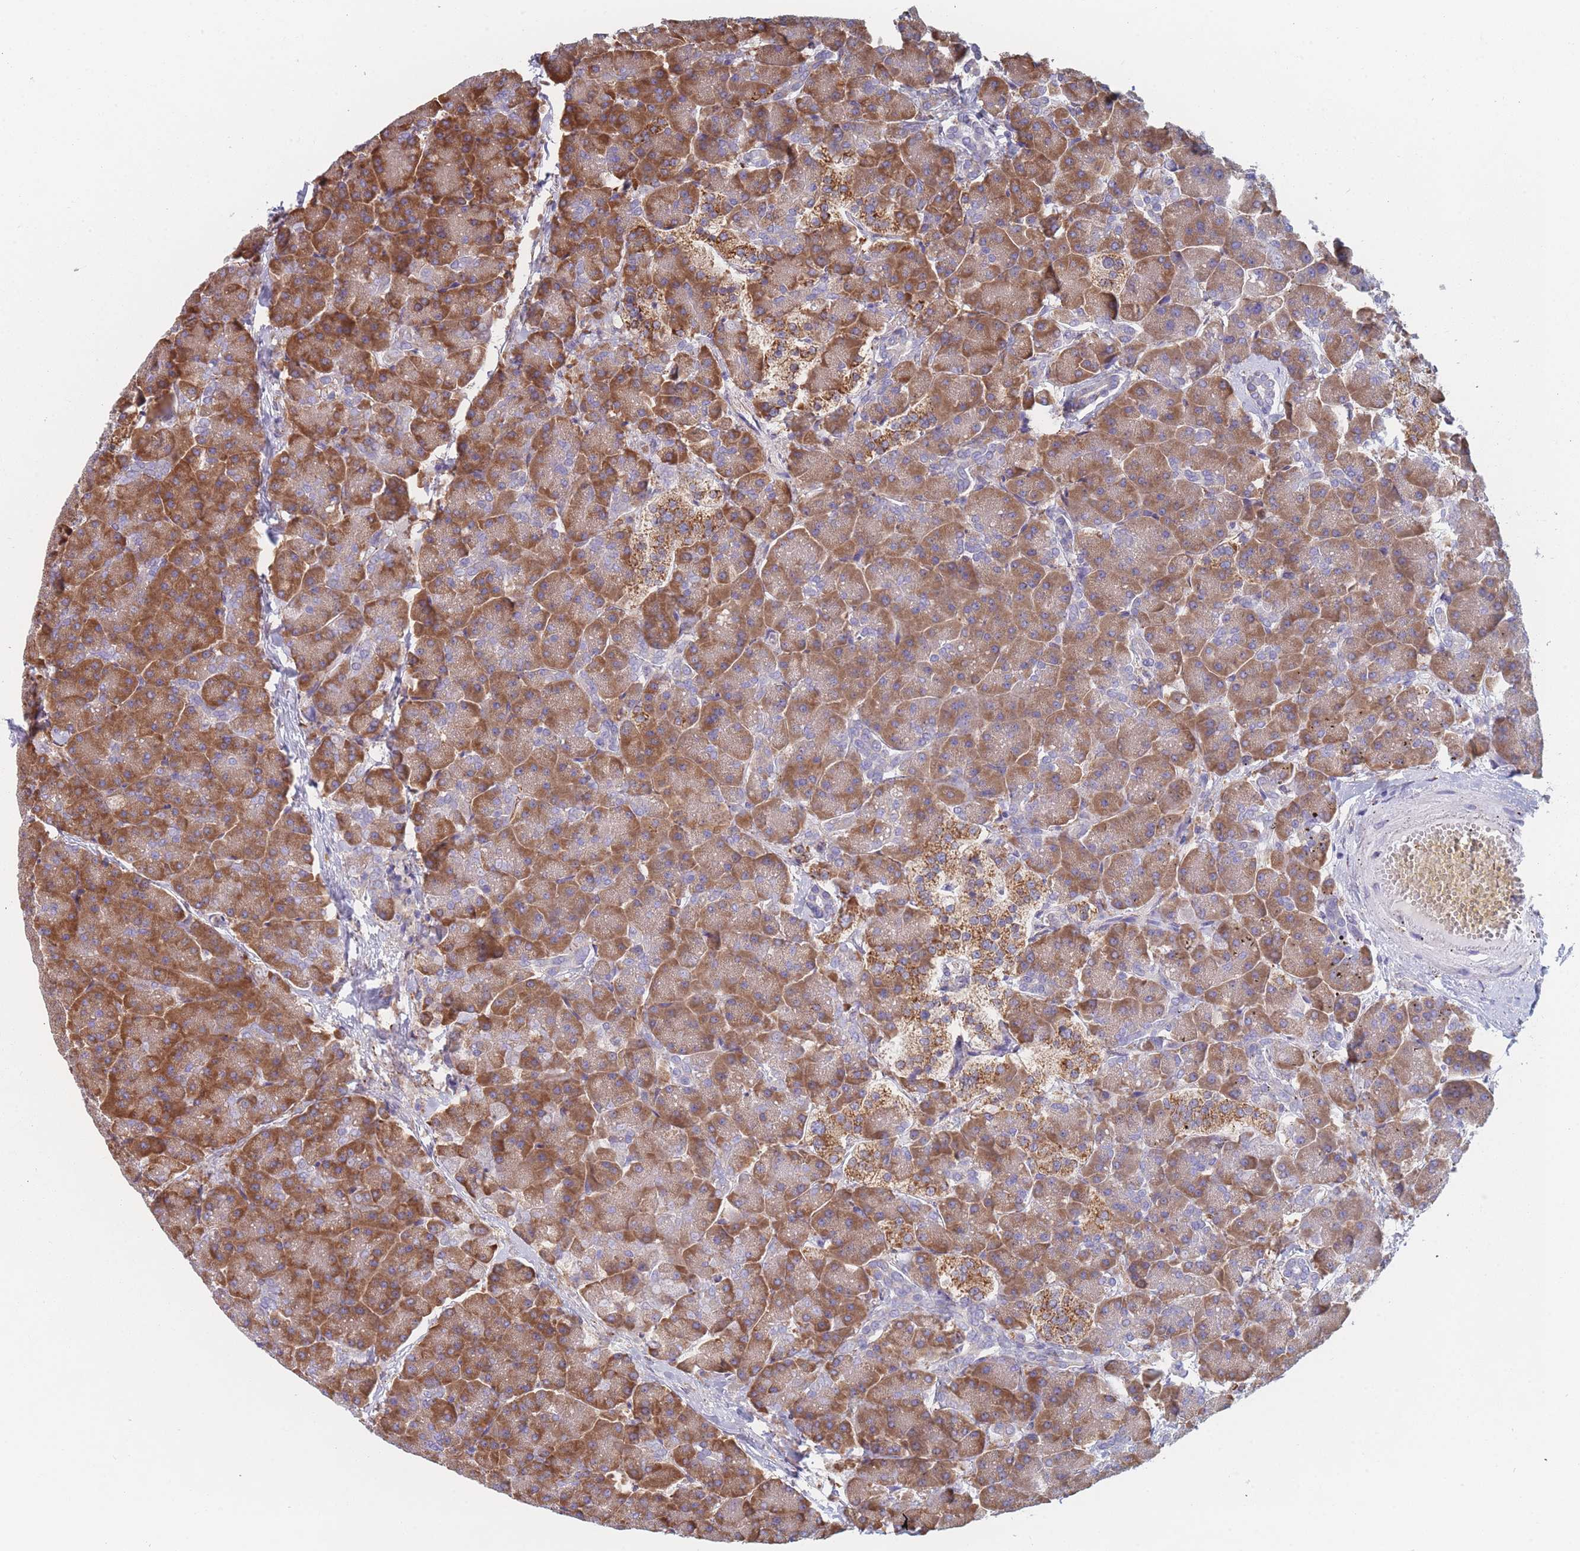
{"staining": {"intensity": "strong", "quantity": ">75%", "location": "cytoplasmic/membranous"}, "tissue": "pancreas", "cell_type": "Exocrine glandular cells", "image_type": "normal", "snomed": [{"axis": "morphology", "description": "Normal tissue, NOS"}, {"axis": "topography", "description": "Pancreas"}, {"axis": "topography", "description": "Peripheral nerve tissue"}], "caption": "High-magnification brightfield microscopy of unremarkable pancreas stained with DAB (brown) and counterstained with hematoxylin (blue). exocrine glandular cells exhibit strong cytoplasmic/membranous staining is present in about>75% of cells. (IHC, brightfield microscopy, high magnification).", "gene": "OR7C2", "patient": {"sex": "male", "age": 54}}